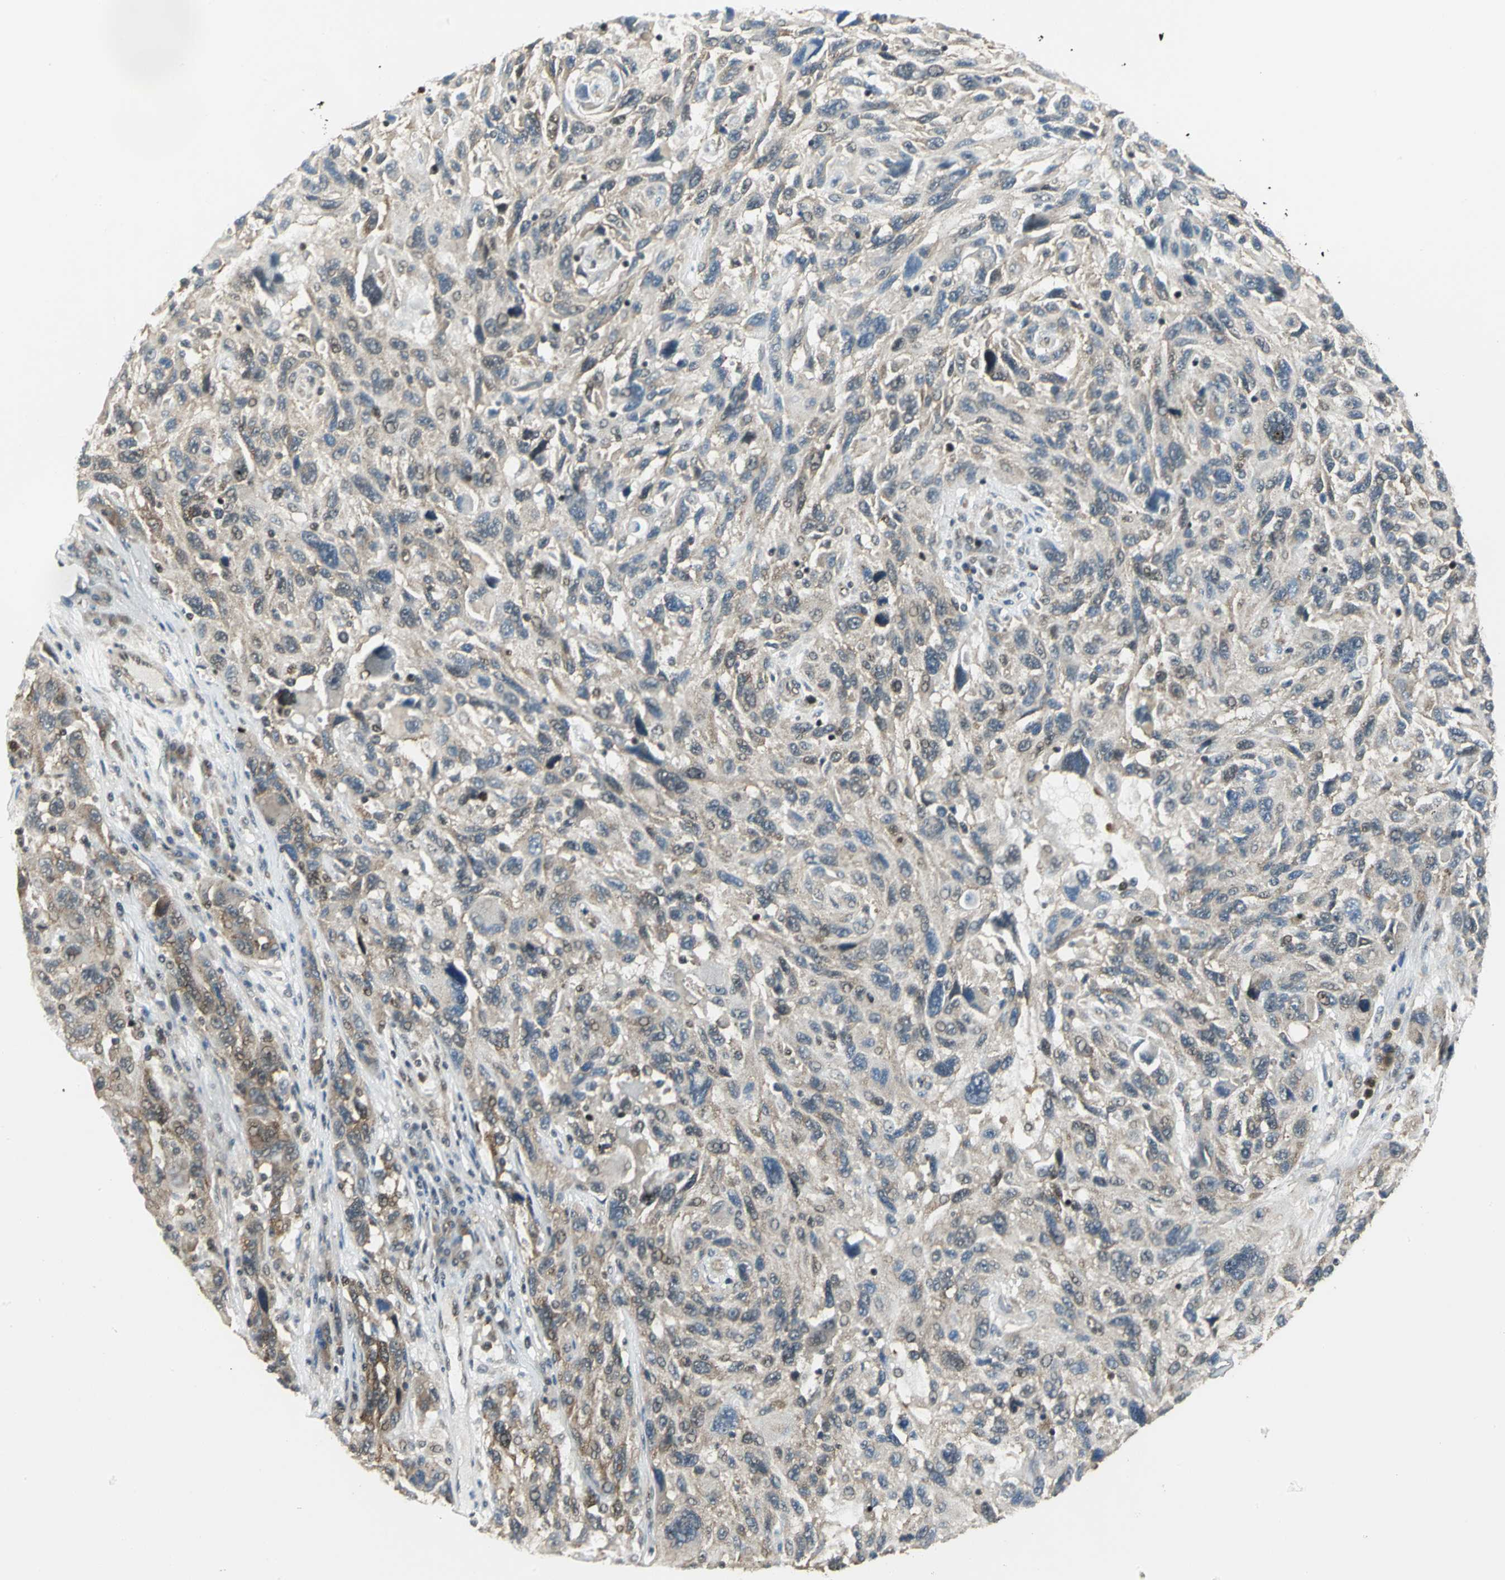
{"staining": {"intensity": "moderate", "quantity": "25%-75%", "location": "cytoplasmic/membranous,nuclear"}, "tissue": "melanoma", "cell_type": "Tumor cells", "image_type": "cancer", "snomed": [{"axis": "morphology", "description": "Malignant melanoma, NOS"}, {"axis": "topography", "description": "Skin"}], "caption": "Human melanoma stained for a protein (brown) shows moderate cytoplasmic/membranous and nuclear positive positivity in approximately 25%-75% of tumor cells.", "gene": "DDX5", "patient": {"sex": "male", "age": 53}}